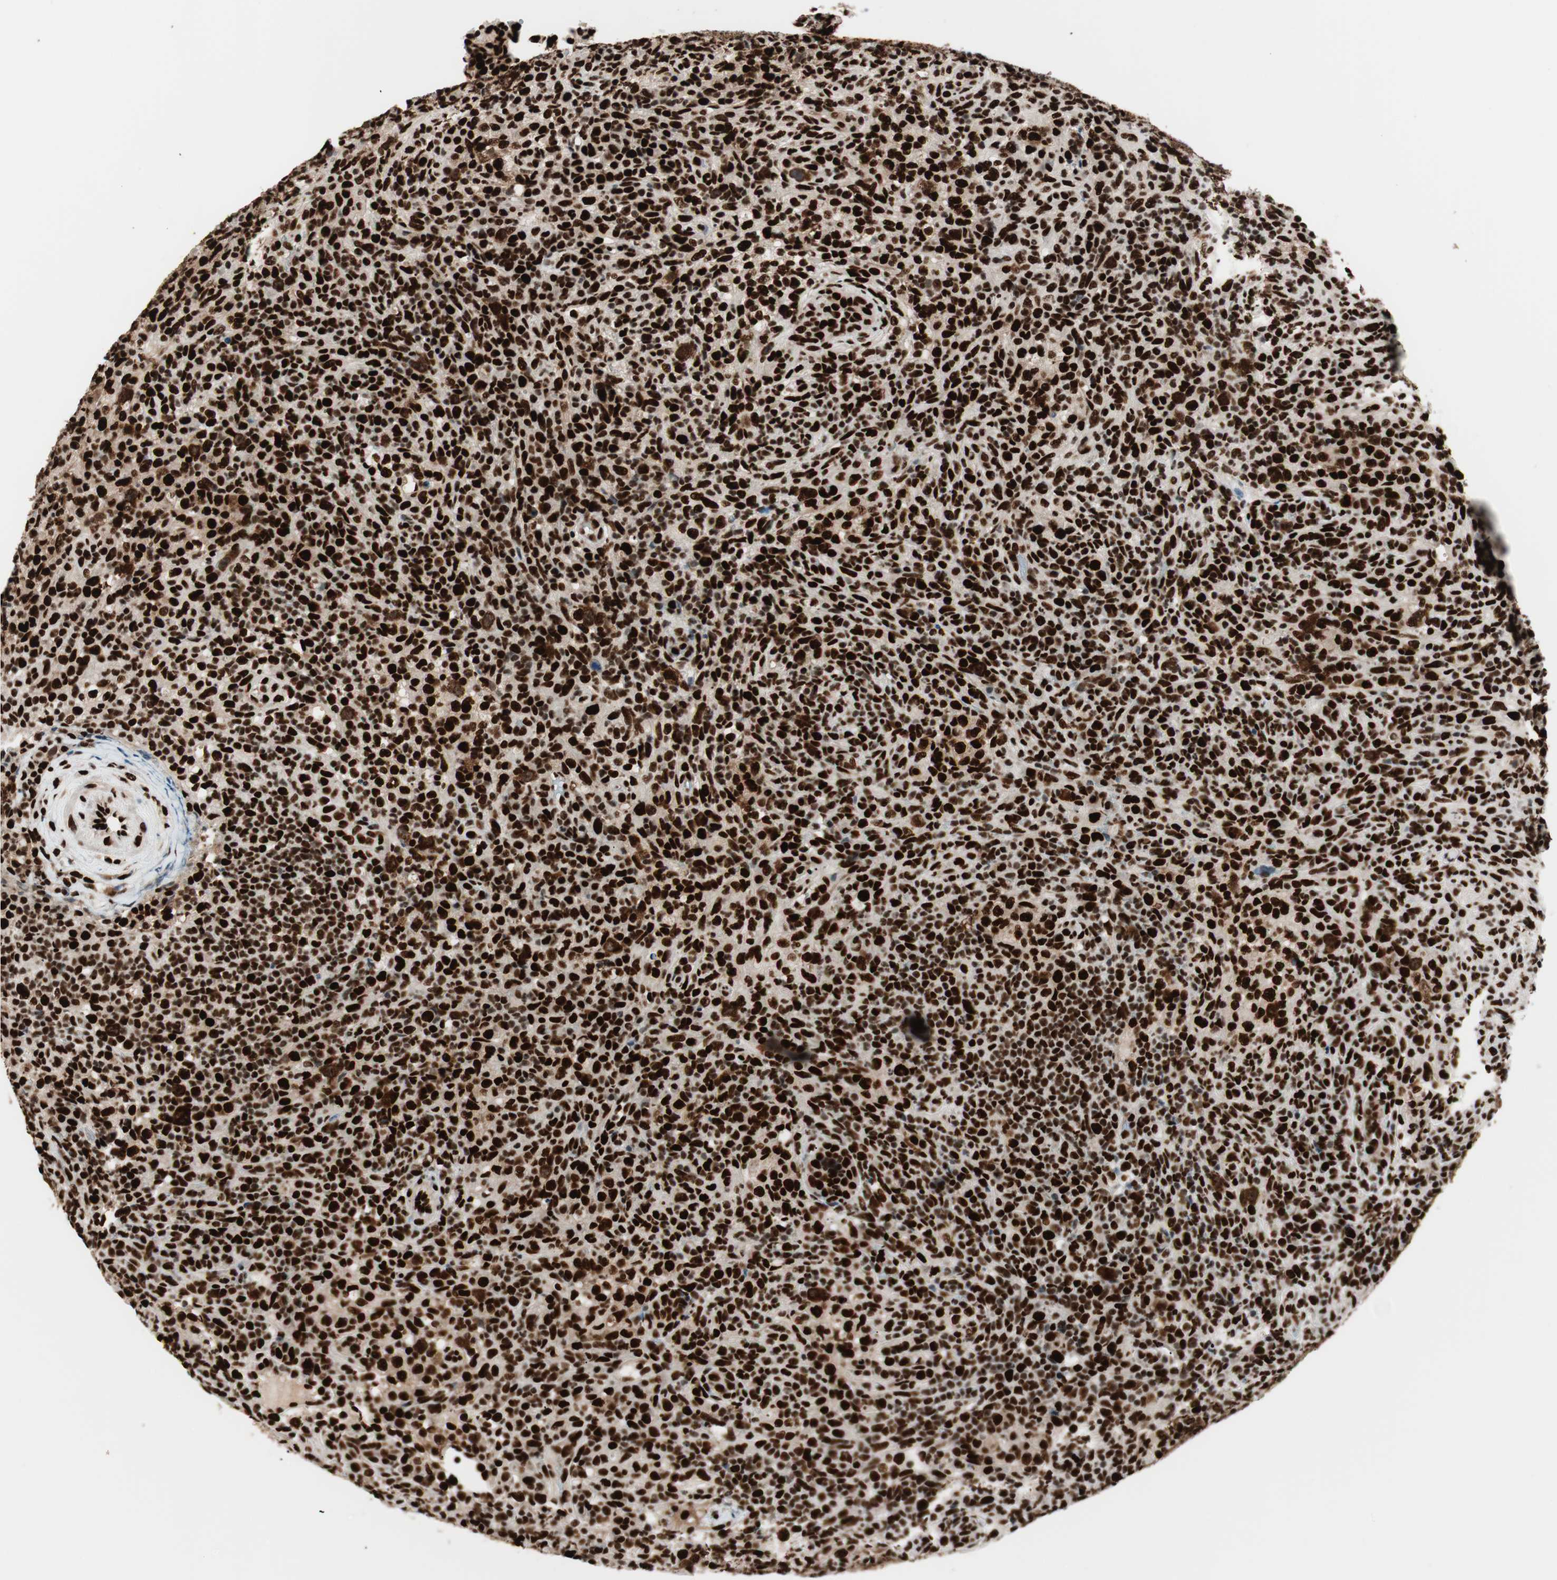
{"staining": {"intensity": "strong", "quantity": ">75%", "location": "nuclear"}, "tissue": "lymphoma", "cell_type": "Tumor cells", "image_type": "cancer", "snomed": [{"axis": "morphology", "description": "Malignant lymphoma, non-Hodgkin's type, High grade"}, {"axis": "topography", "description": "Lymph node"}], "caption": "Strong nuclear positivity is identified in approximately >75% of tumor cells in lymphoma.", "gene": "PSME3", "patient": {"sex": "female", "age": 76}}